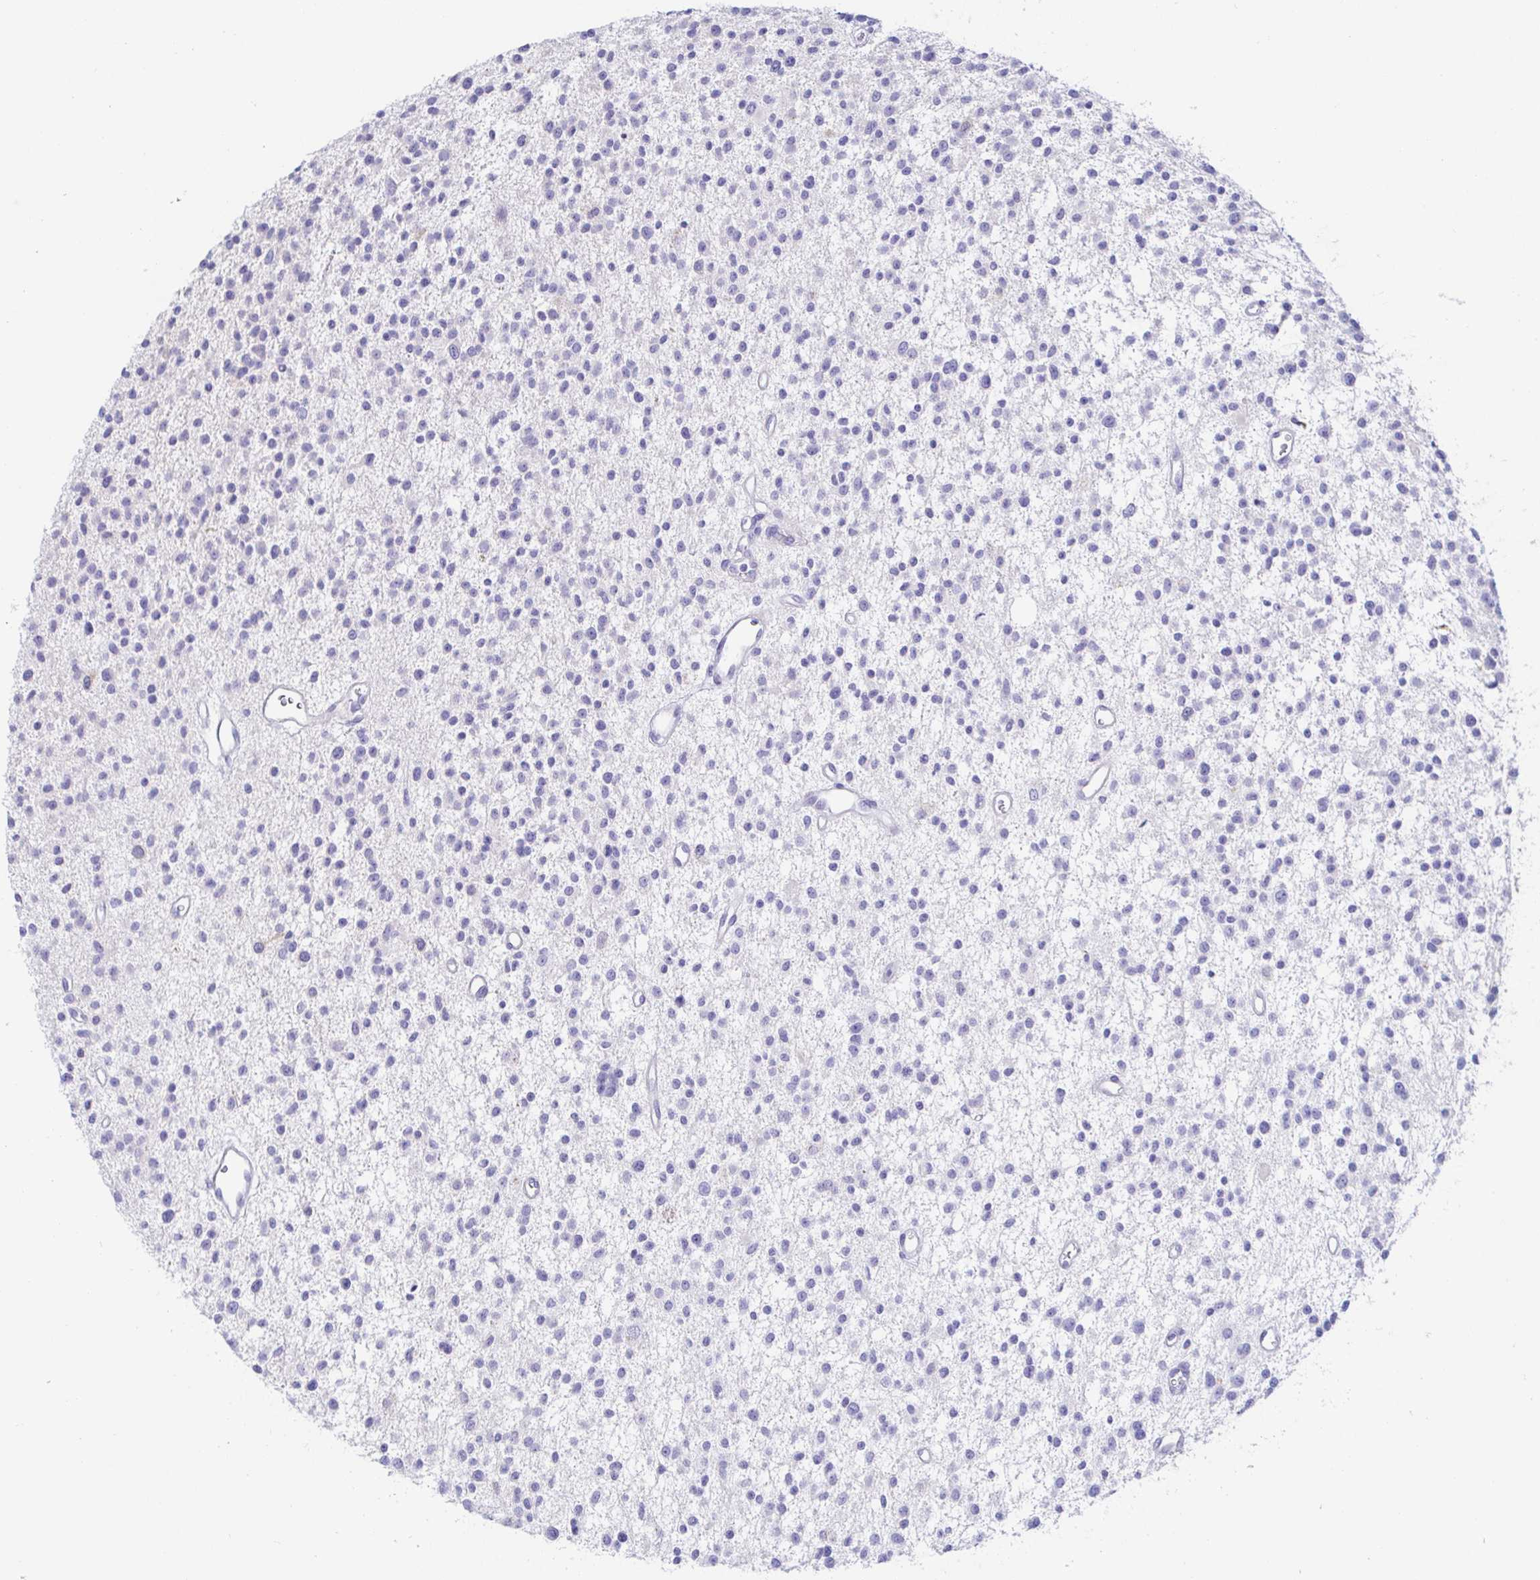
{"staining": {"intensity": "negative", "quantity": "none", "location": "none"}, "tissue": "glioma", "cell_type": "Tumor cells", "image_type": "cancer", "snomed": [{"axis": "morphology", "description": "Glioma, malignant, Low grade"}, {"axis": "topography", "description": "Brain"}], "caption": "Immunohistochemistry photomicrograph of human malignant glioma (low-grade) stained for a protein (brown), which demonstrates no expression in tumor cells.", "gene": "PINLYP", "patient": {"sex": "male", "age": 43}}